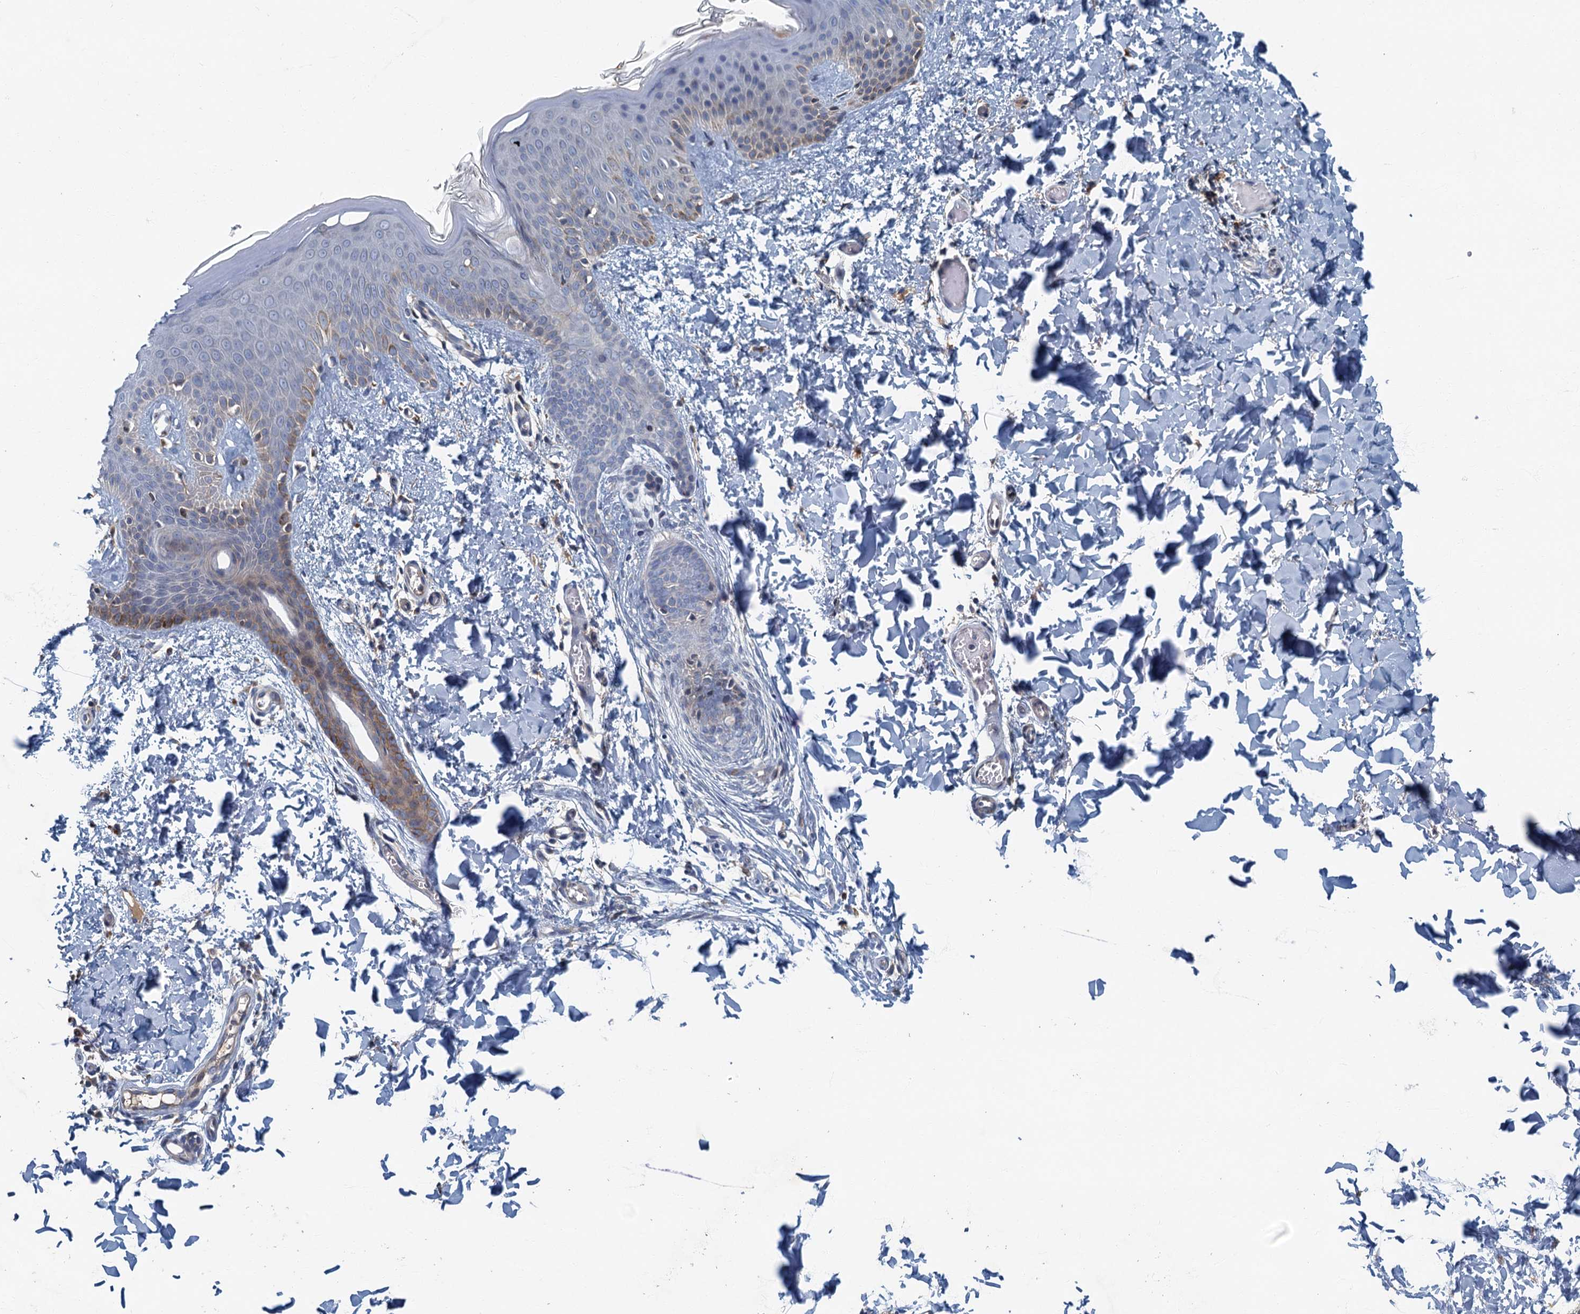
{"staining": {"intensity": "negative", "quantity": "none", "location": "none"}, "tissue": "skin", "cell_type": "Fibroblasts", "image_type": "normal", "snomed": [{"axis": "morphology", "description": "Normal tissue, NOS"}, {"axis": "topography", "description": "Skin"}], "caption": "Micrograph shows no significant protein positivity in fibroblasts of normal skin. The staining is performed using DAB (3,3'-diaminobenzidine) brown chromogen with nuclei counter-stained in using hematoxylin.", "gene": "SPDYC", "patient": {"sex": "male", "age": 36}}